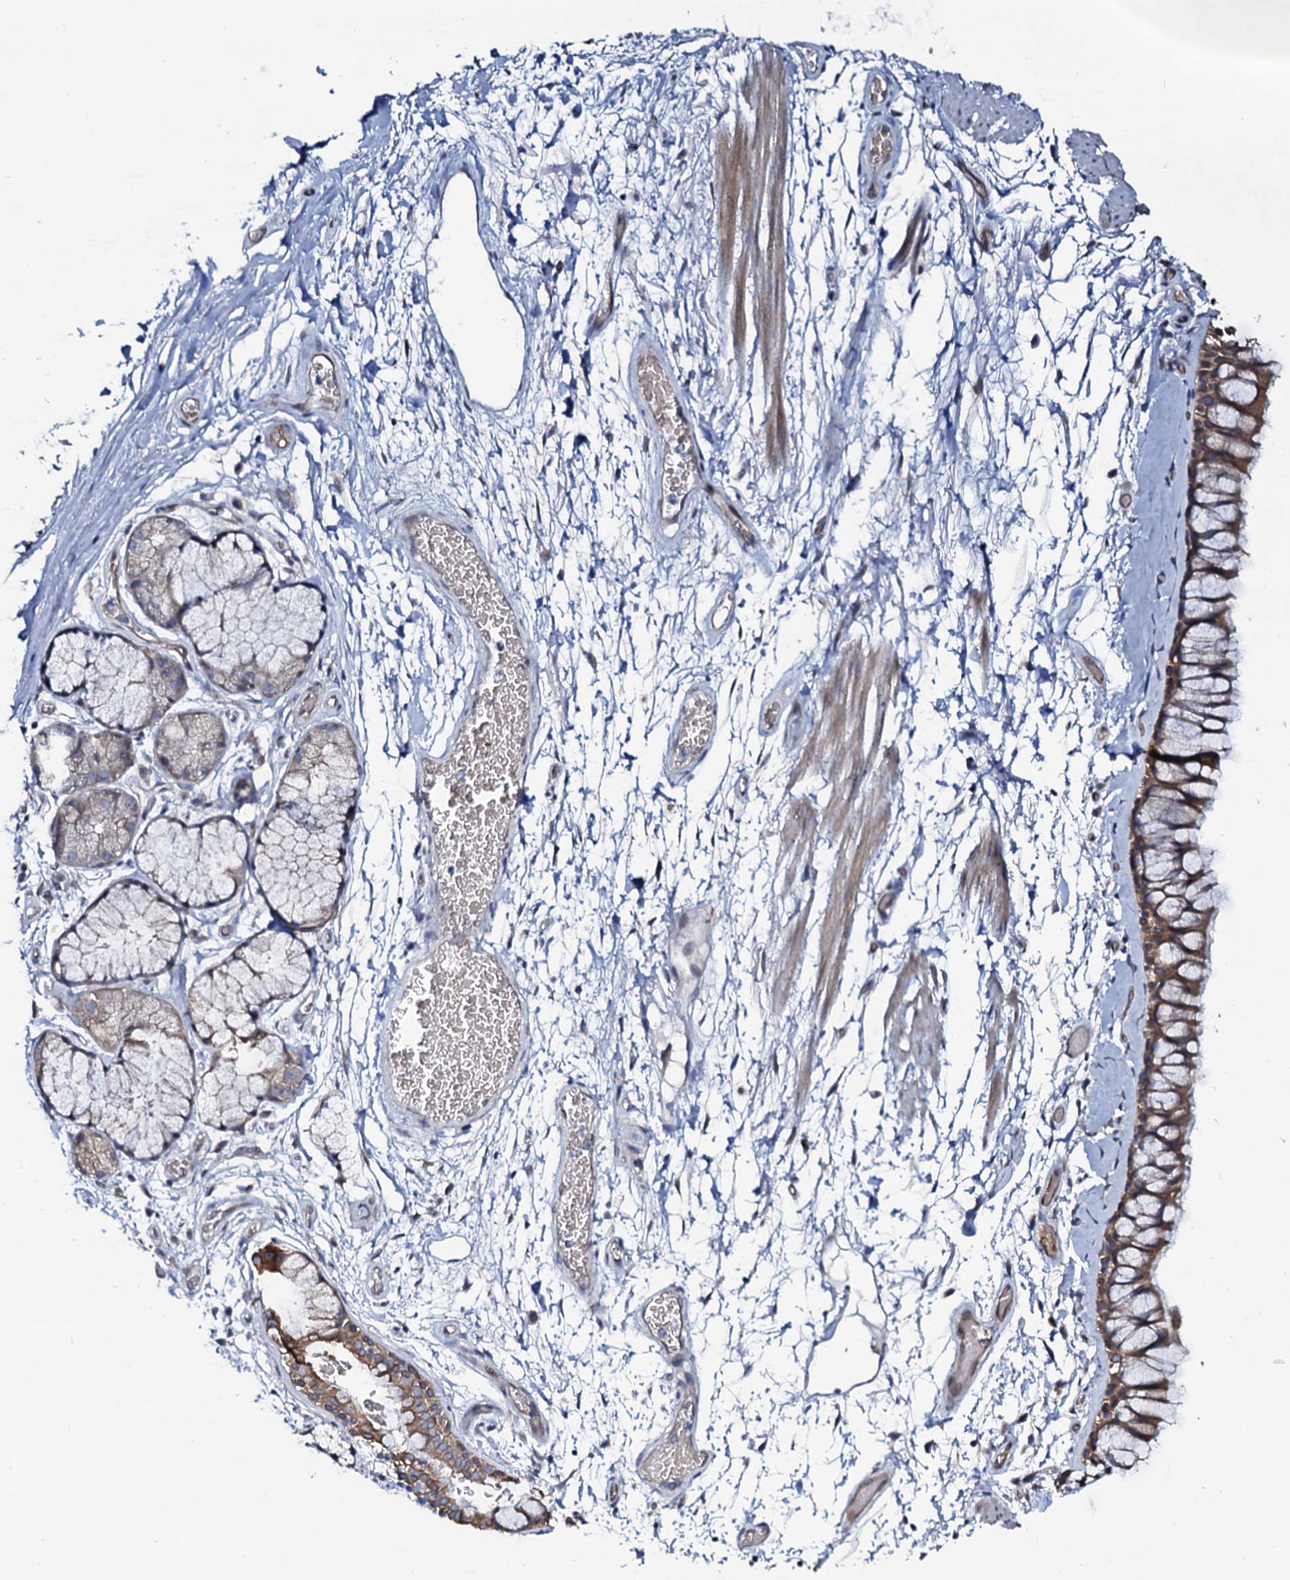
{"staining": {"intensity": "moderate", "quantity": ">75%", "location": "cytoplasmic/membranous"}, "tissue": "bronchus", "cell_type": "Respiratory epithelial cells", "image_type": "normal", "snomed": [{"axis": "morphology", "description": "Normal tissue, NOS"}, {"axis": "topography", "description": "Bronchus"}], "caption": "Protein analysis of benign bronchus shows moderate cytoplasmic/membranous staining in about >75% of respiratory epithelial cells.", "gene": "C10orf88", "patient": {"sex": "male", "age": 65}}